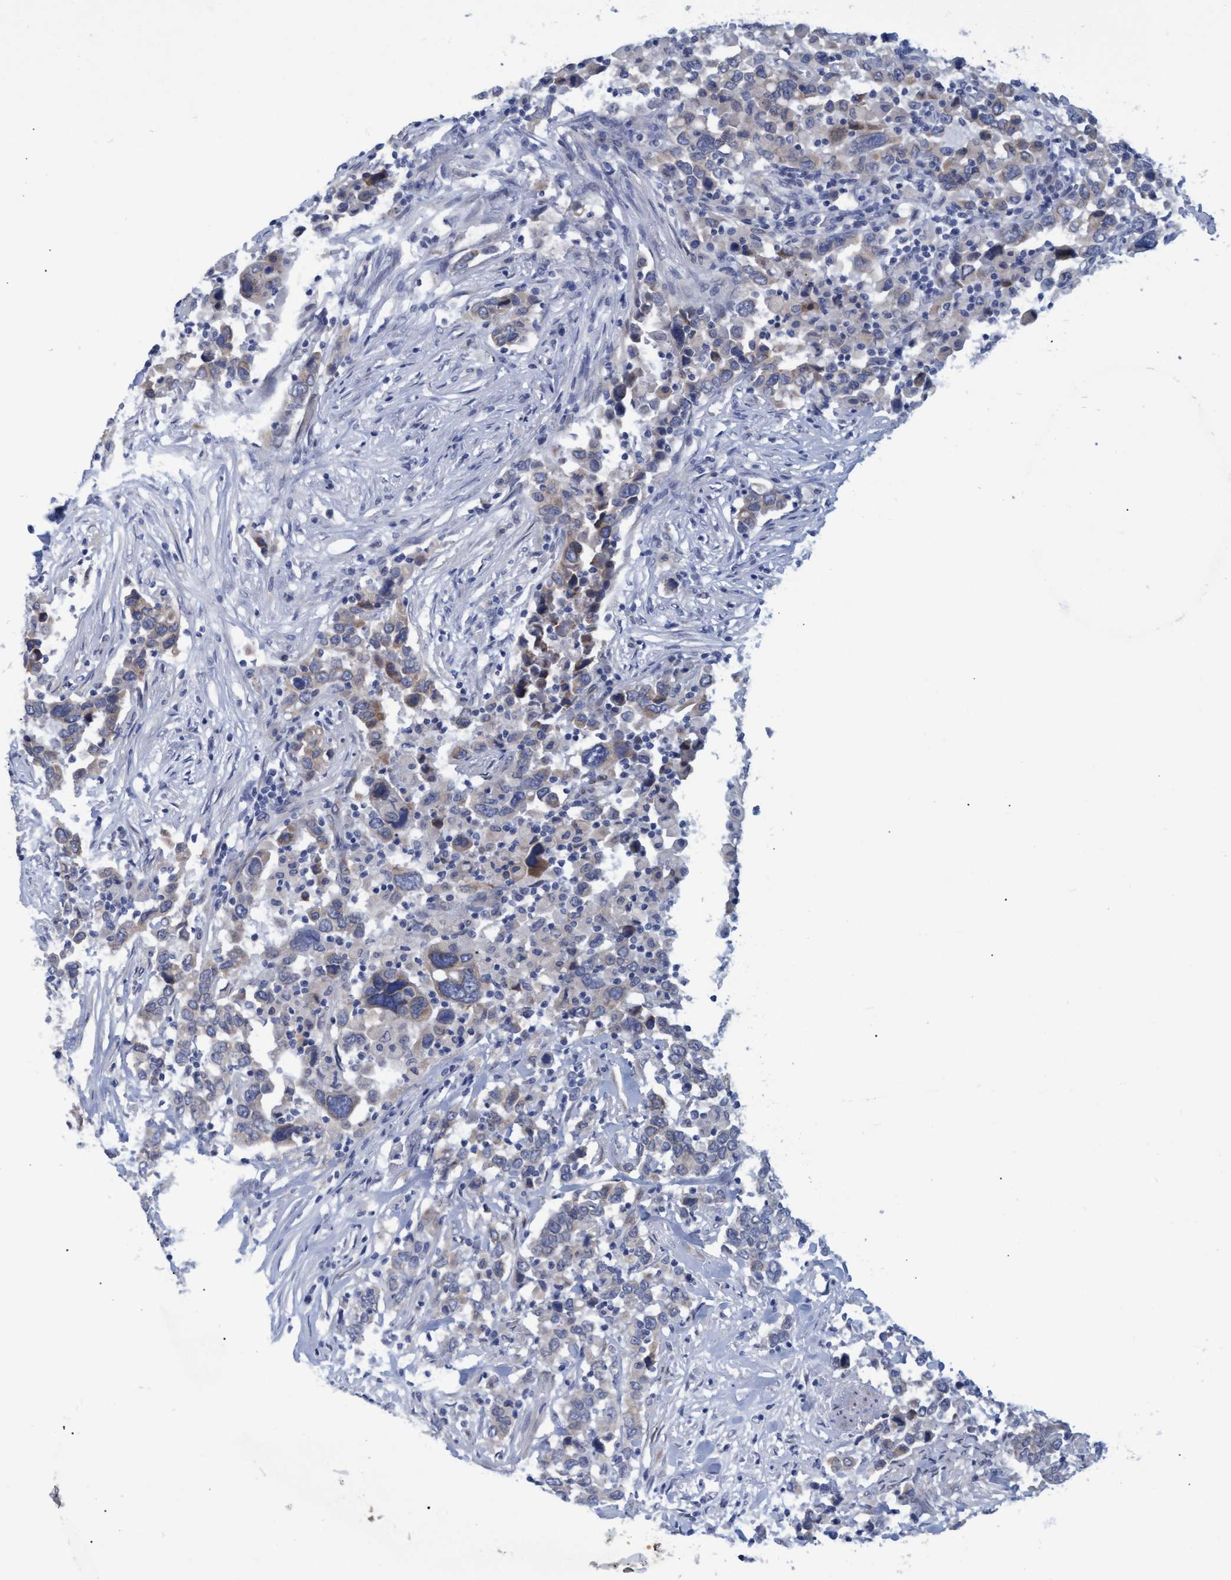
{"staining": {"intensity": "weak", "quantity": "<25%", "location": "cytoplasmic/membranous"}, "tissue": "urothelial cancer", "cell_type": "Tumor cells", "image_type": "cancer", "snomed": [{"axis": "morphology", "description": "Urothelial carcinoma, High grade"}, {"axis": "topography", "description": "Urinary bladder"}], "caption": "Immunohistochemistry (IHC) histopathology image of urothelial cancer stained for a protein (brown), which shows no staining in tumor cells.", "gene": "SSTR3", "patient": {"sex": "male", "age": 61}}